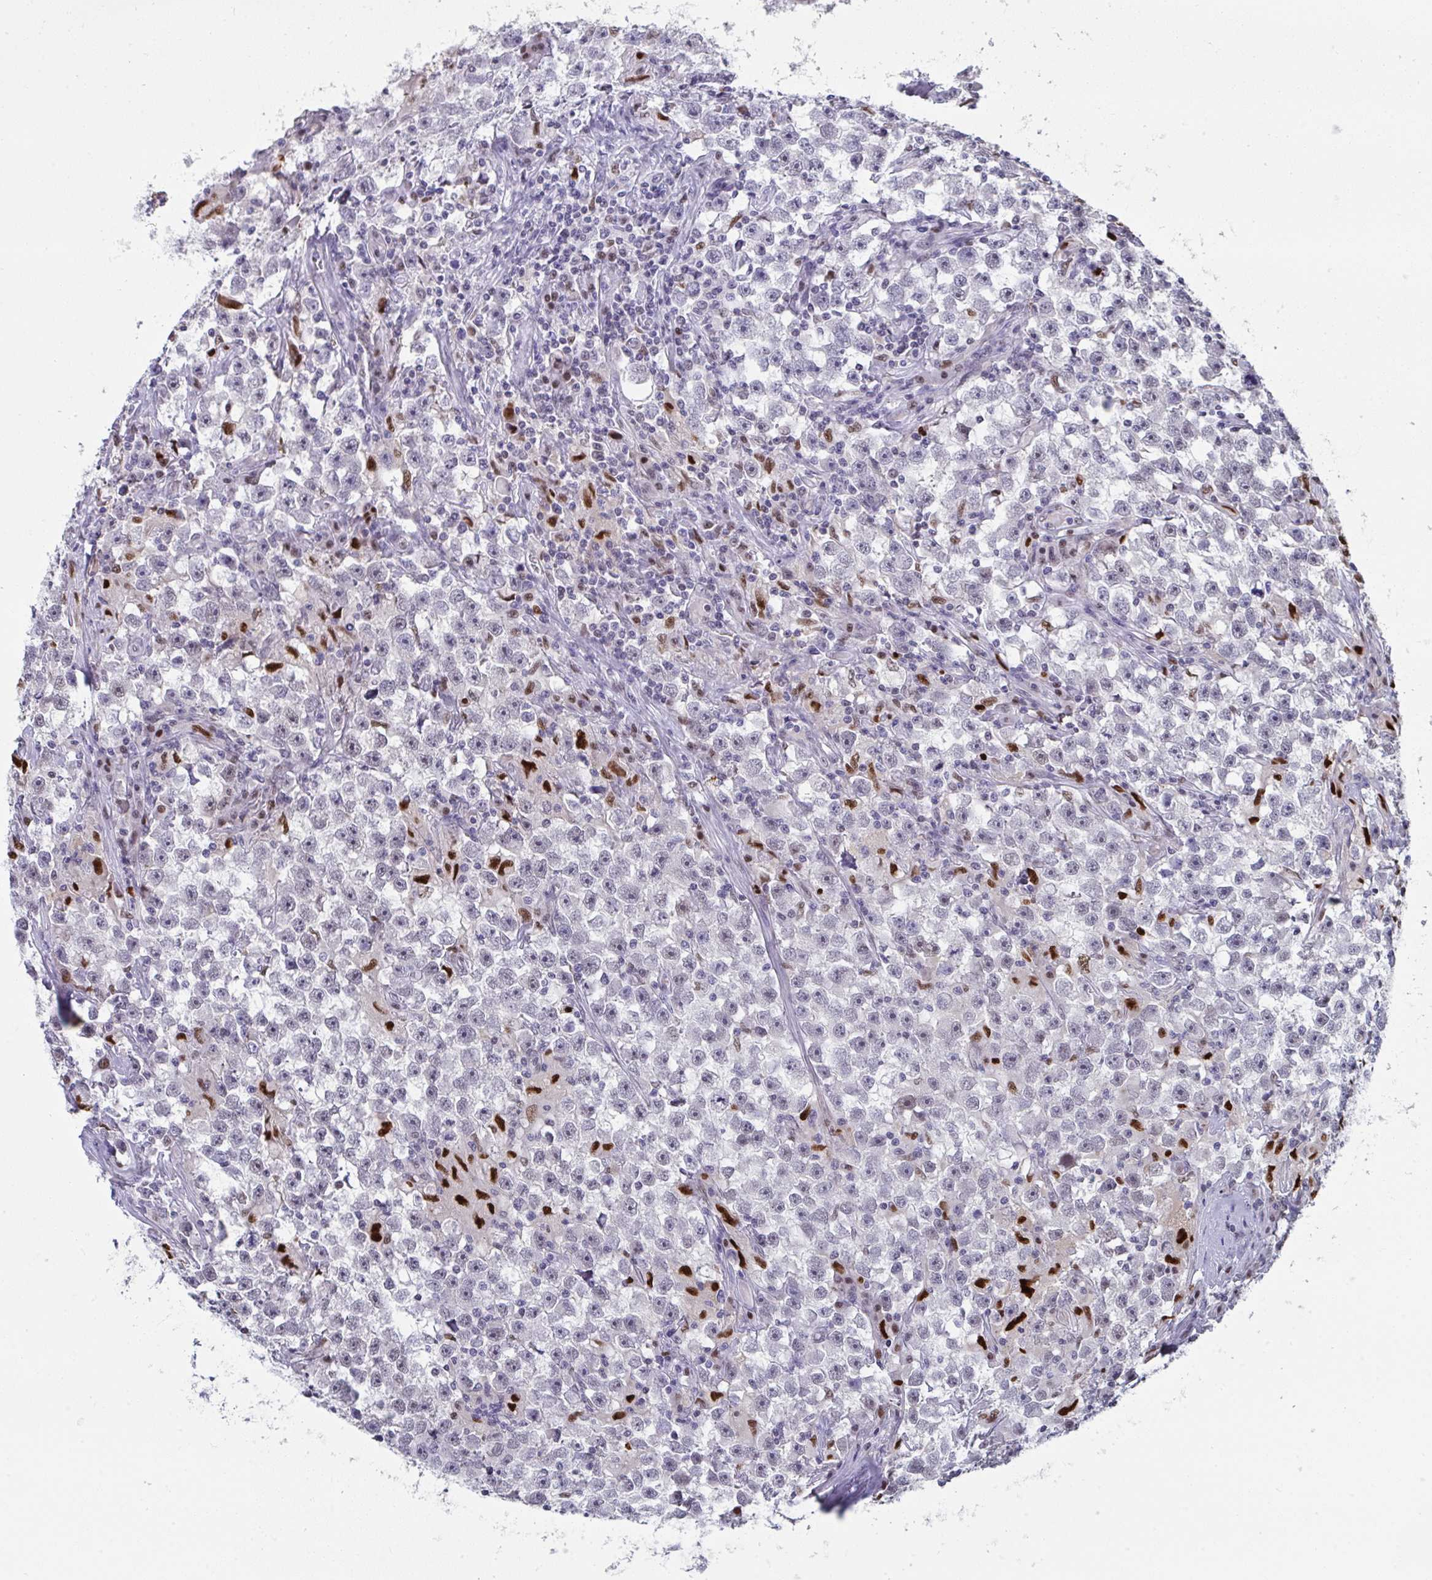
{"staining": {"intensity": "negative", "quantity": "none", "location": "none"}, "tissue": "testis cancer", "cell_type": "Tumor cells", "image_type": "cancer", "snomed": [{"axis": "morphology", "description": "Seminoma, NOS"}, {"axis": "topography", "description": "Testis"}], "caption": "There is no significant expression in tumor cells of testis seminoma.", "gene": "JDP2", "patient": {"sex": "male", "age": 33}}